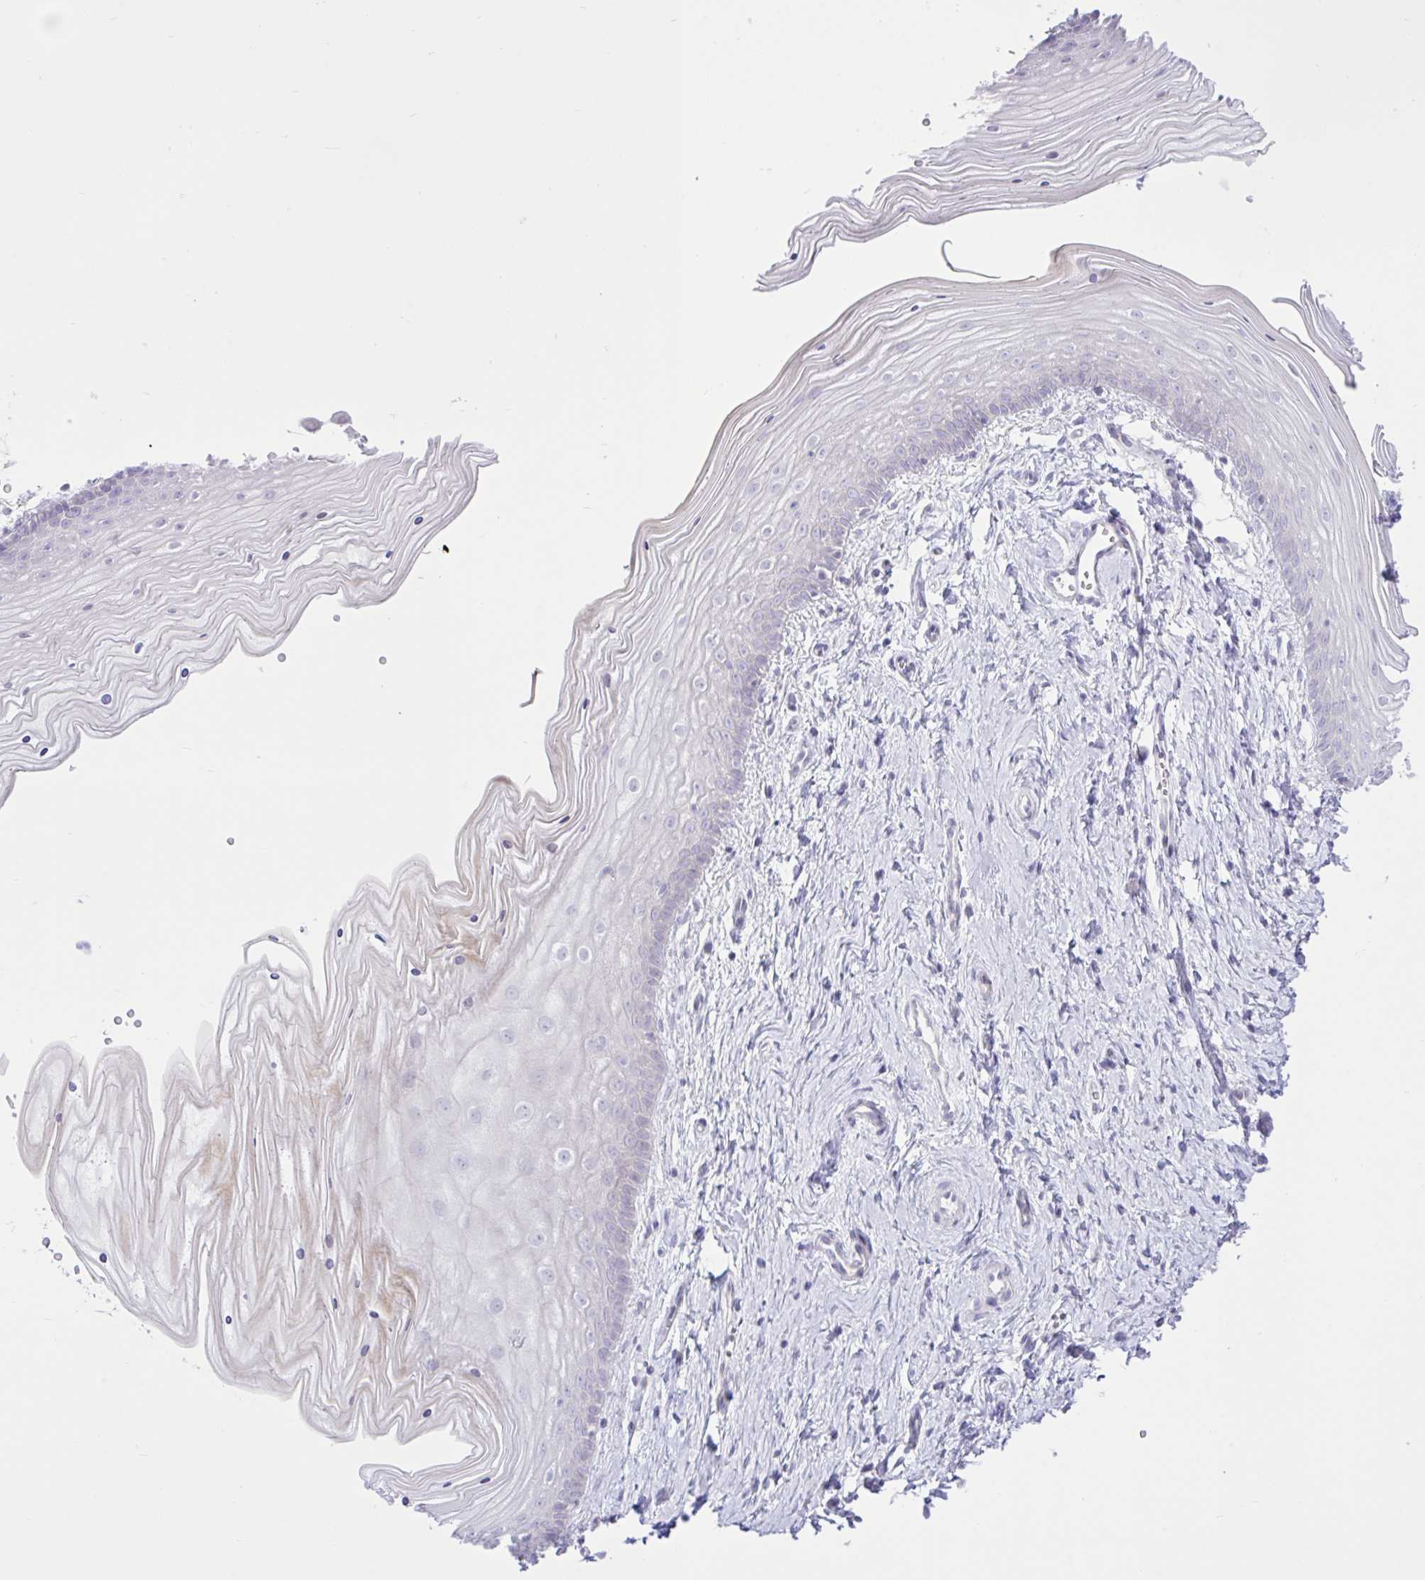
{"staining": {"intensity": "negative", "quantity": "none", "location": "none"}, "tissue": "vagina", "cell_type": "Squamous epithelial cells", "image_type": "normal", "snomed": [{"axis": "morphology", "description": "Normal tissue, NOS"}, {"axis": "topography", "description": "Vagina"}], "caption": "High magnification brightfield microscopy of unremarkable vagina stained with DAB (brown) and counterstained with hematoxylin (blue): squamous epithelial cells show no significant staining.", "gene": "ZNF101", "patient": {"sex": "female", "age": 38}}